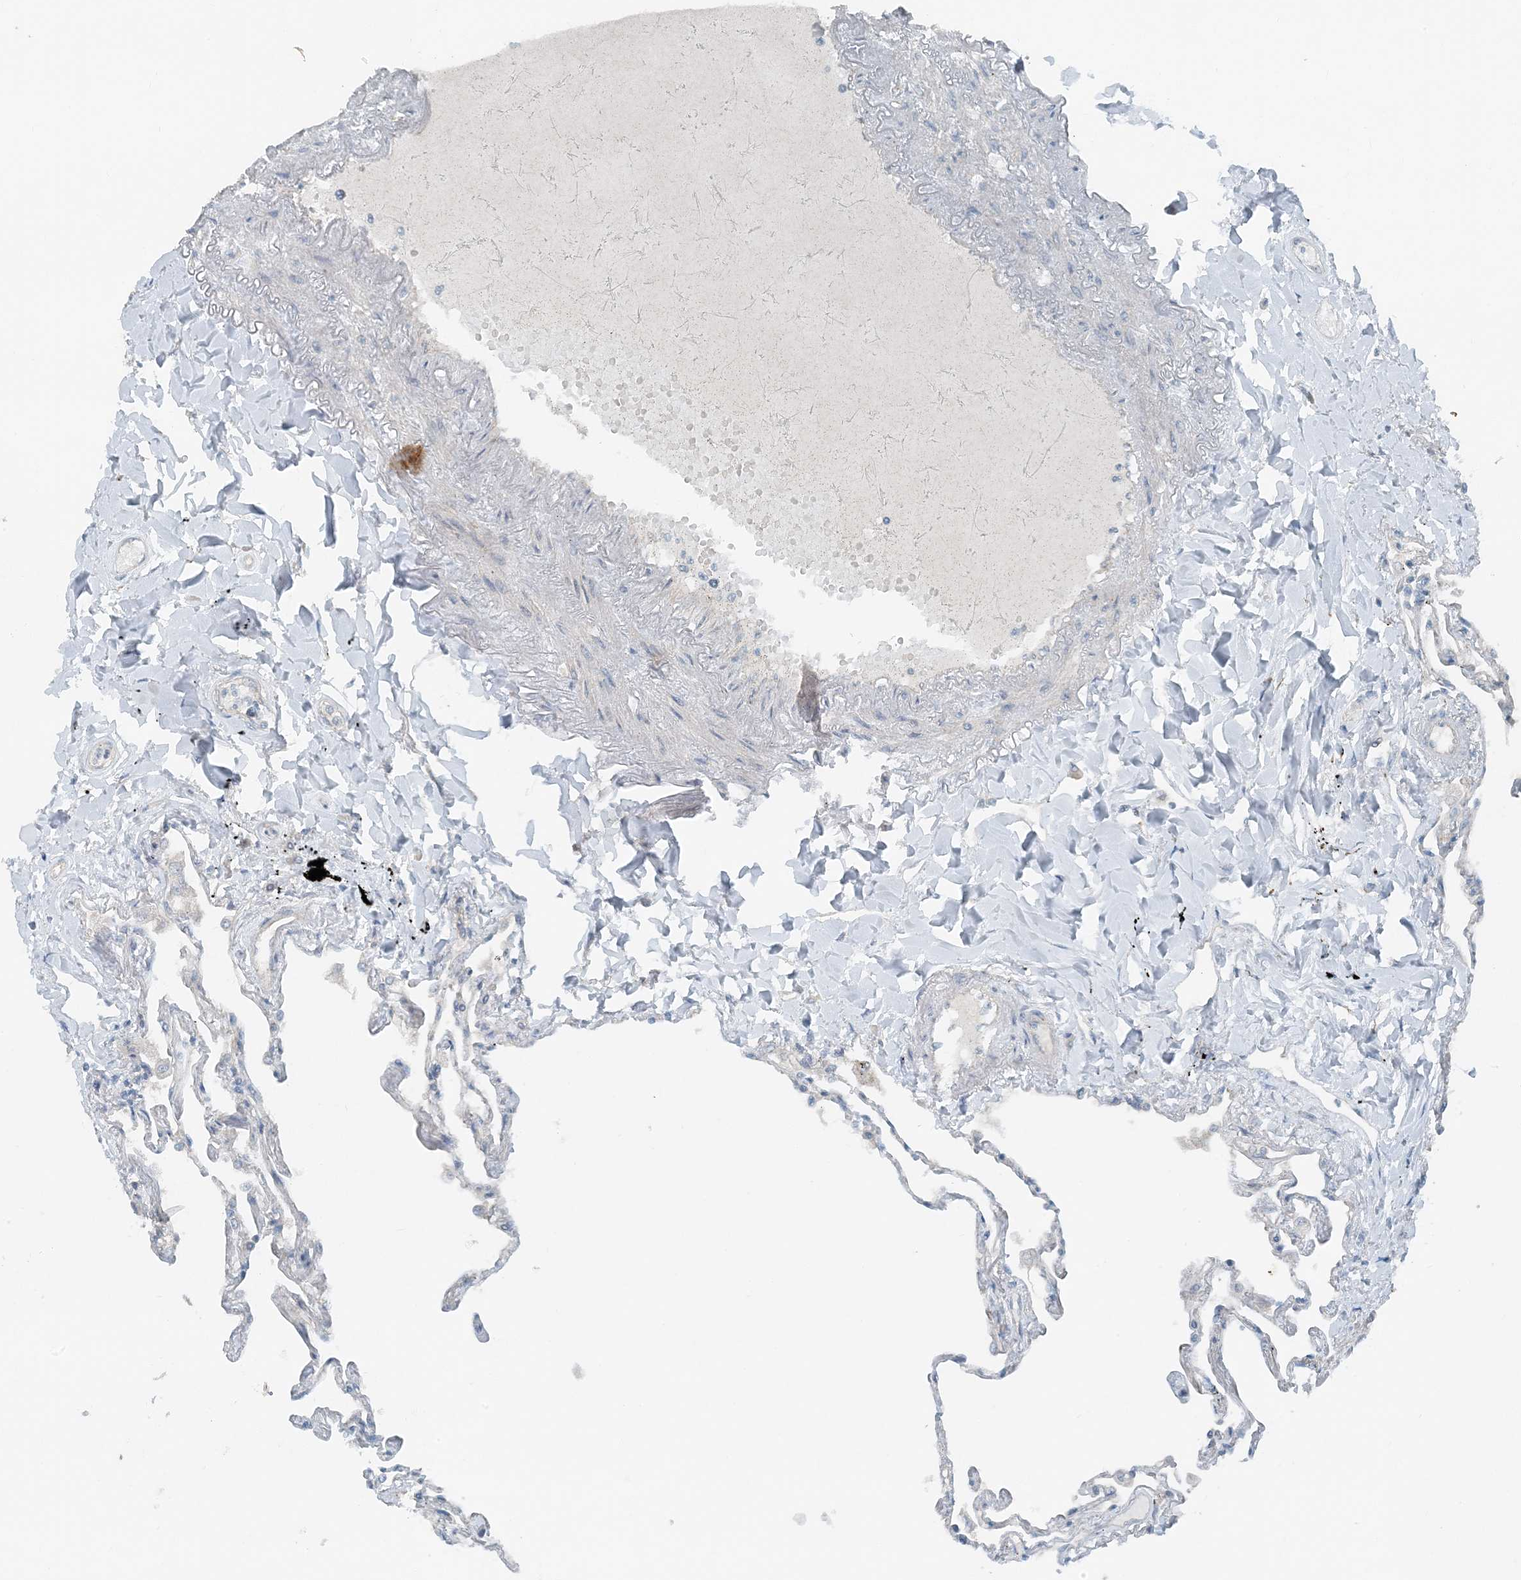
{"staining": {"intensity": "negative", "quantity": "none", "location": "none"}, "tissue": "lung", "cell_type": "Alveolar cells", "image_type": "normal", "snomed": [{"axis": "morphology", "description": "Normal tissue, NOS"}, {"axis": "topography", "description": "Lung"}], "caption": "Immunohistochemistry of unremarkable lung exhibits no staining in alveolar cells.", "gene": "MITD1", "patient": {"sex": "female", "age": 67}}